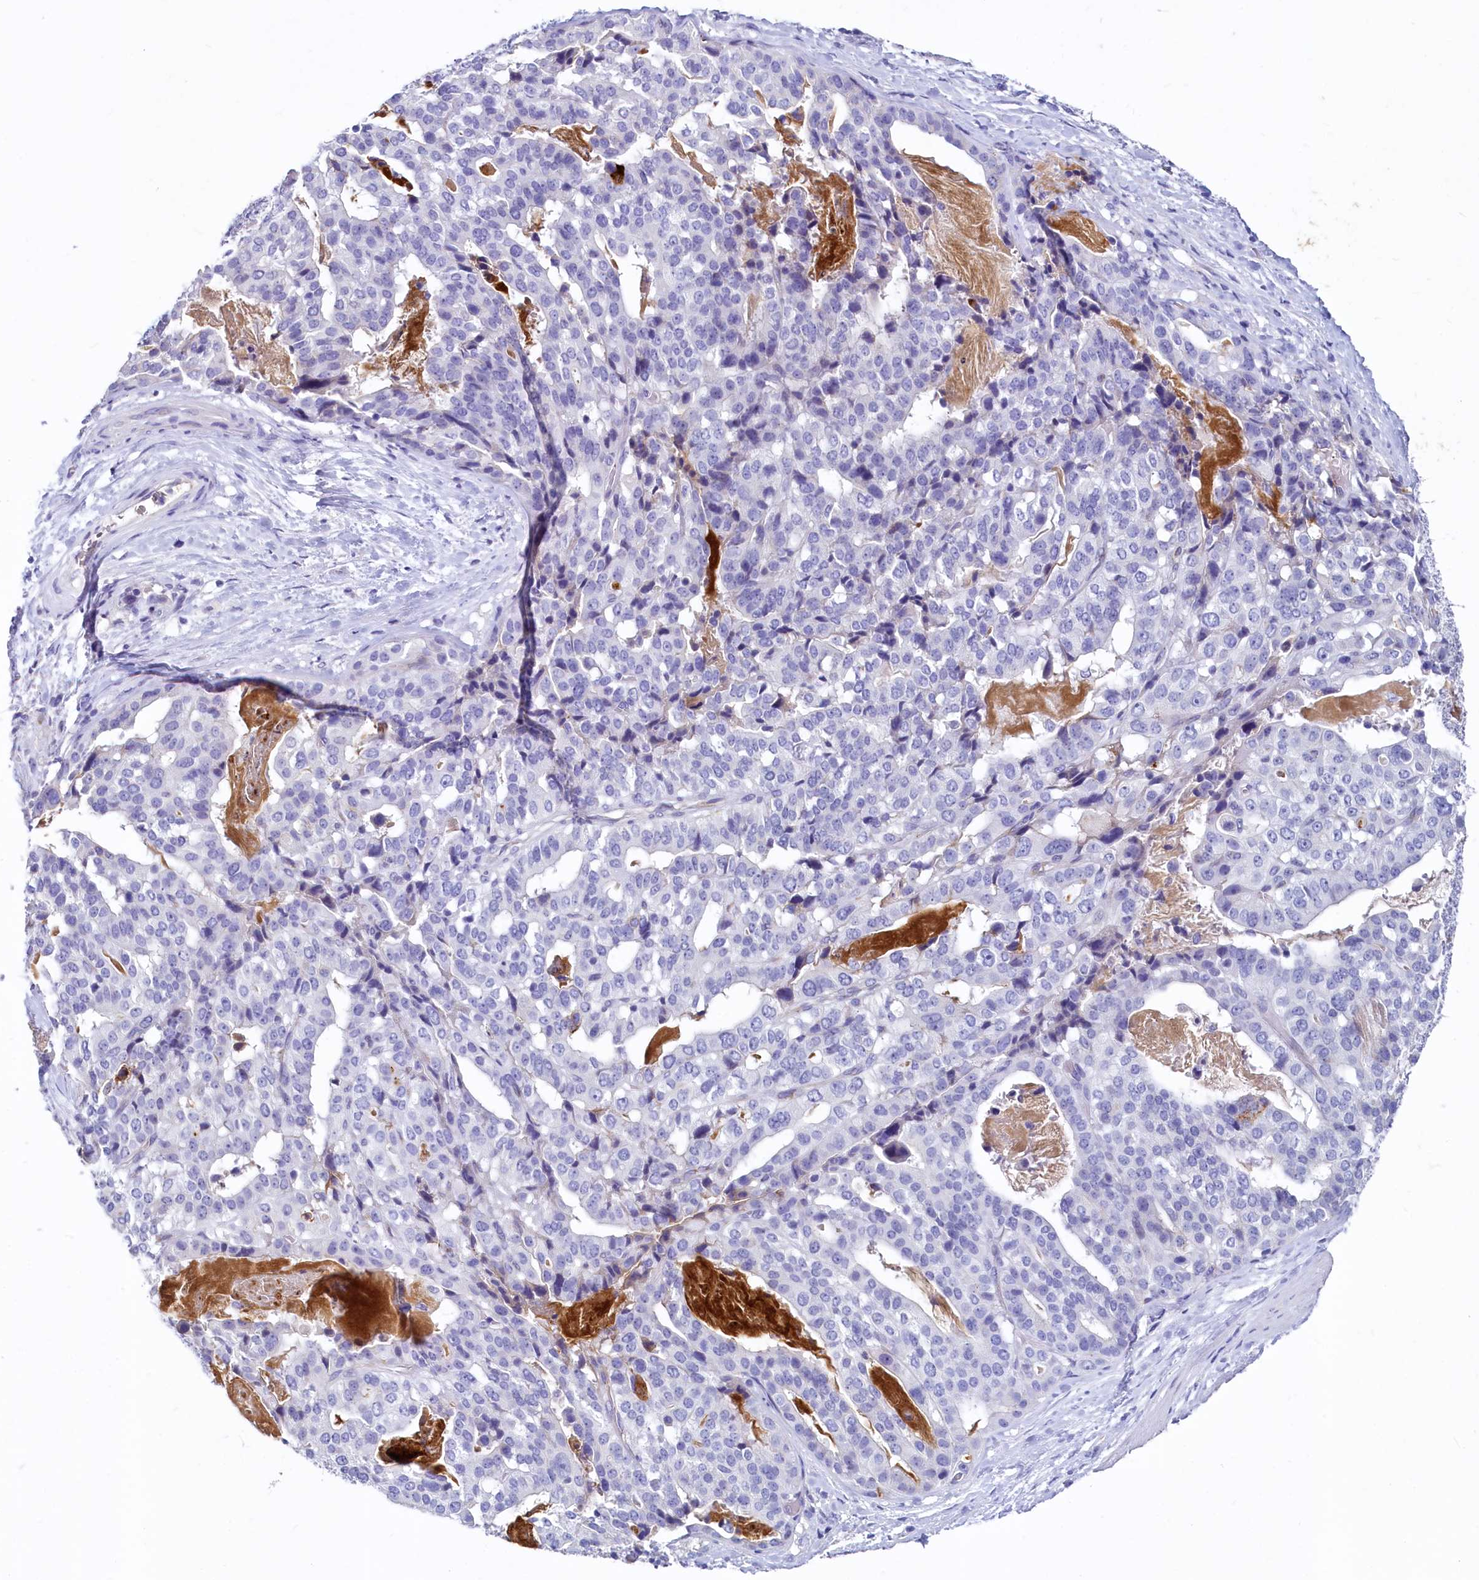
{"staining": {"intensity": "negative", "quantity": "none", "location": "none"}, "tissue": "stomach cancer", "cell_type": "Tumor cells", "image_type": "cancer", "snomed": [{"axis": "morphology", "description": "Adenocarcinoma, NOS"}, {"axis": "topography", "description": "Stomach"}], "caption": "Tumor cells are negative for brown protein staining in adenocarcinoma (stomach).", "gene": "INSC", "patient": {"sex": "male", "age": 48}}